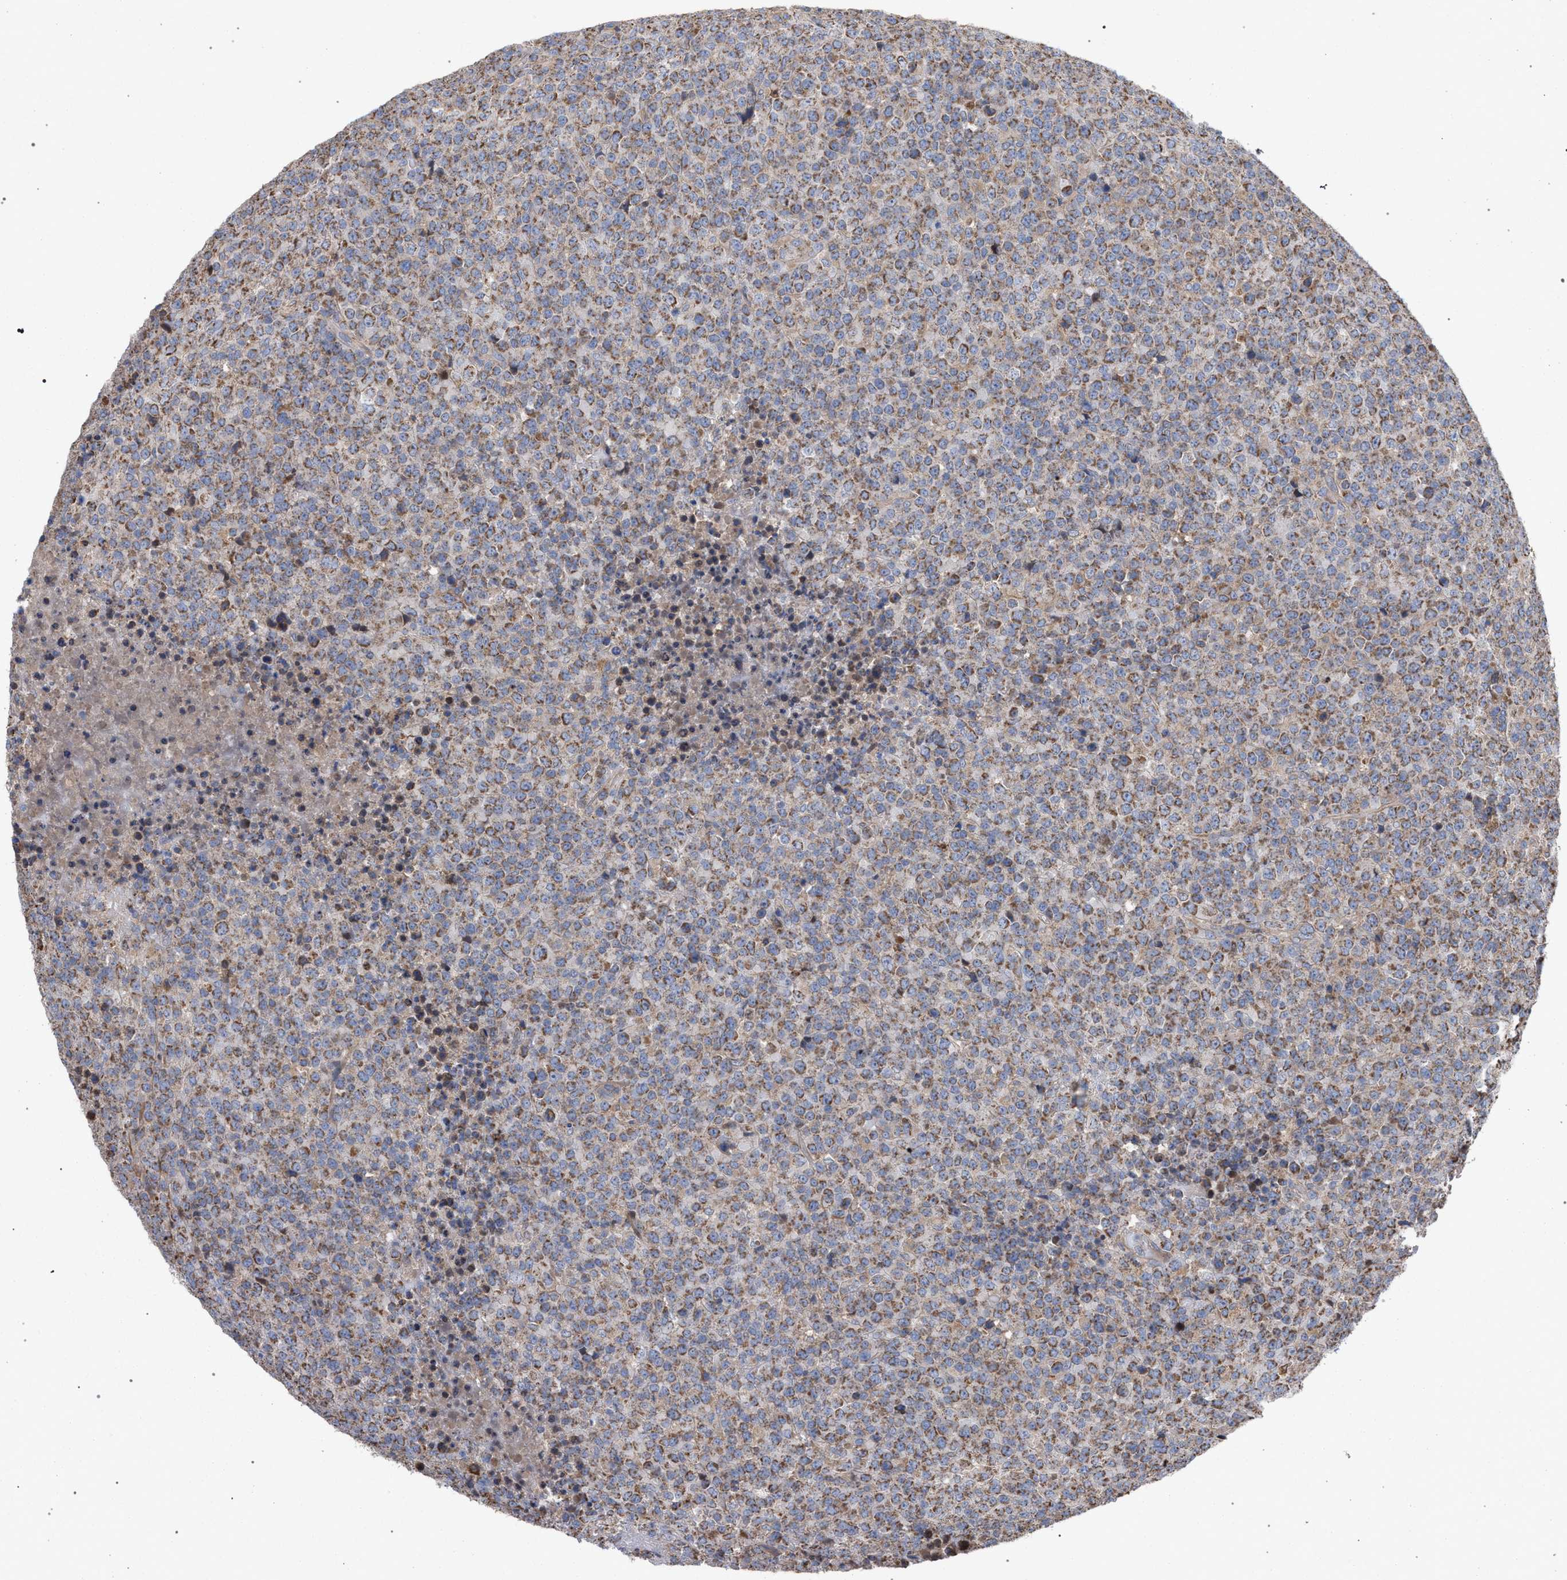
{"staining": {"intensity": "moderate", "quantity": ">75%", "location": "cytoplasmic/membranous"}, "tissue": "lymphoma", "cell_type": "Tumor cells", "image_type": "cancer", "snomed": [{"axis": "morphology", "description": "Malignant lymphoma, non-Hodgkin's type, High grade"}, {"axis": "topography", "description": "Lymph node"}], "caption": "High-grade malignant lymphoma, non-Hodgkin's type tissue displays moderate cytoplasmic/membranous positivity in approximately >75% of tumor cells", "gene": "BCL2L12", "patient": {"sex": "male", "age": 13}}